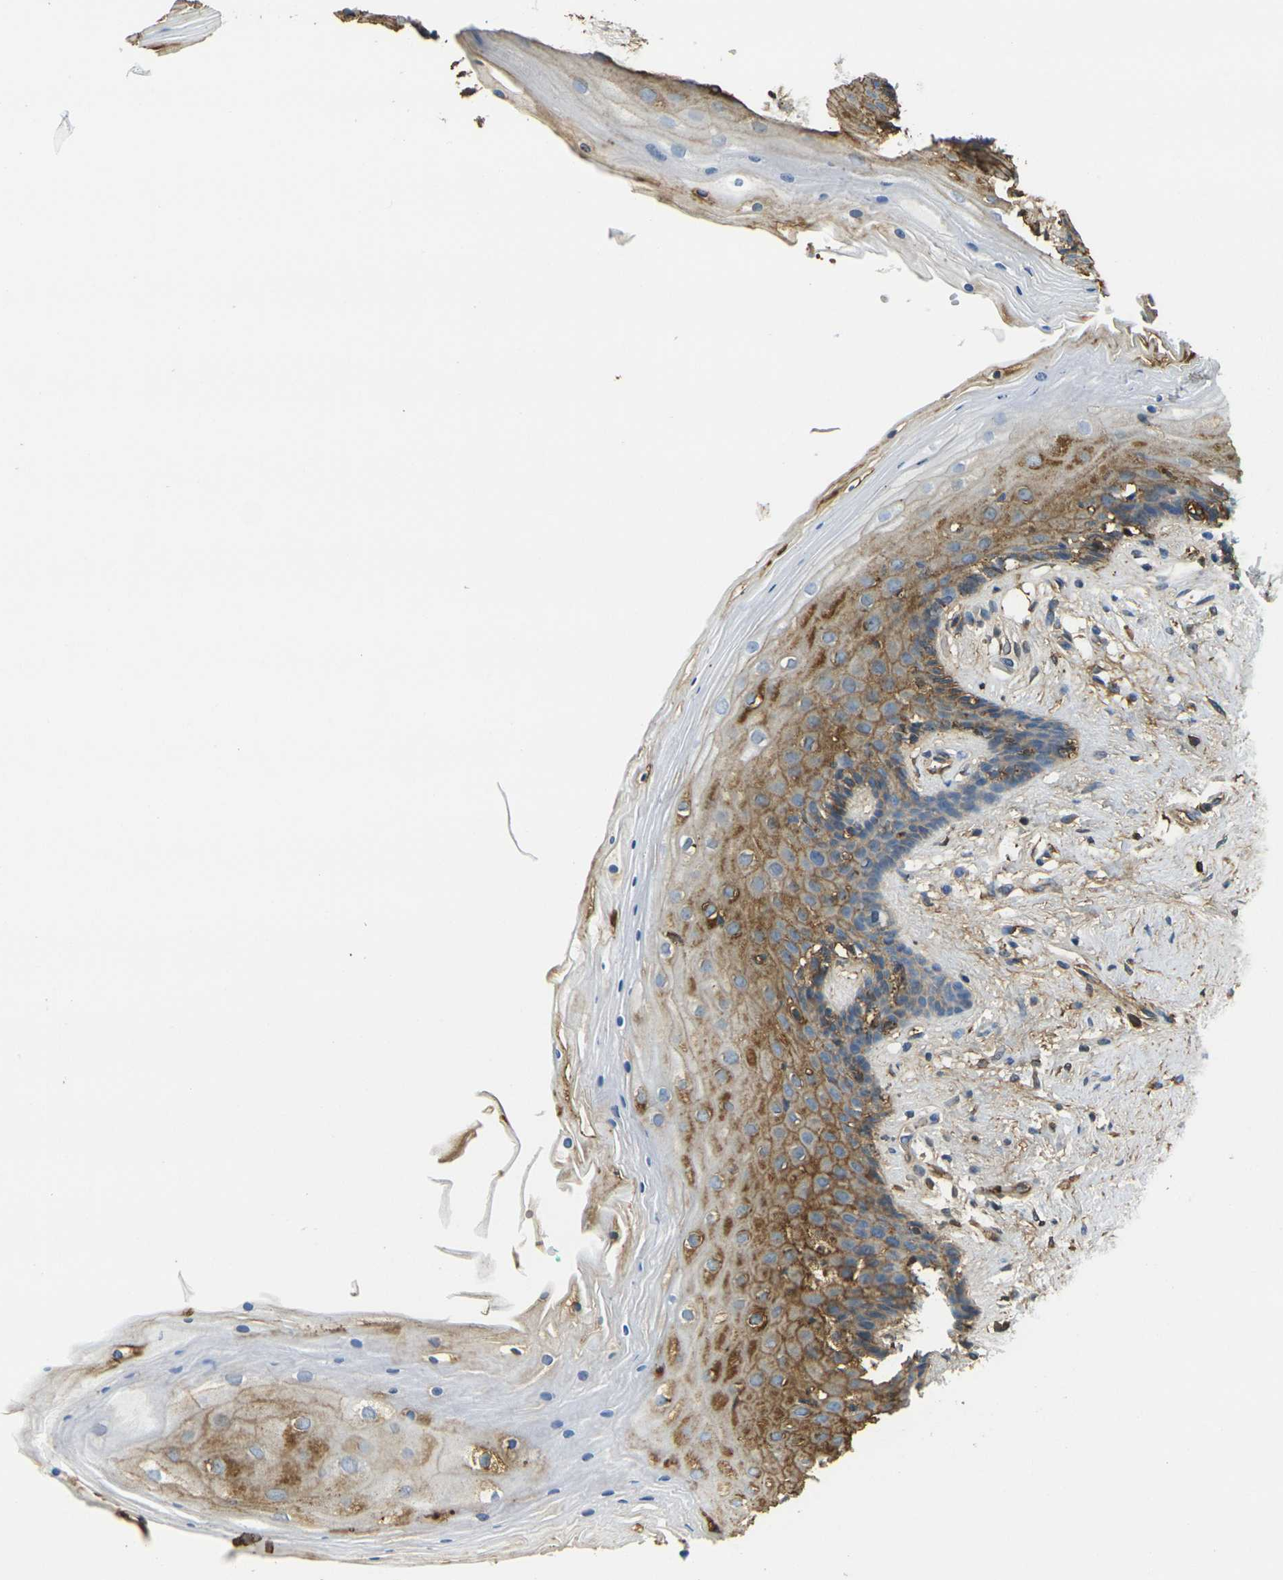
{"staining": {"intensity": "moderate", "quantity": "25%-75%", "location": "cytoplasmic/membranous"}, "tissue": "vagina", "cell_type": "Squamous epithelial cells", "image_type": "normal", "snomed": [{"axis": "morphology", "description": "Normal tissue, NOS"}, {"axis": "topography", "description": "Vagina"}], "caption": "Brown immunohistochemical staining in unremarkable human vagina displays moderate cytoplasmic/membranous expression in about 25%-75% of squamous epithelial cells. The protein is shown in brown color, while the nuclei are stained blue.", "gene": "PLCD1", "patient": {"sex": "female", "age": 44}}